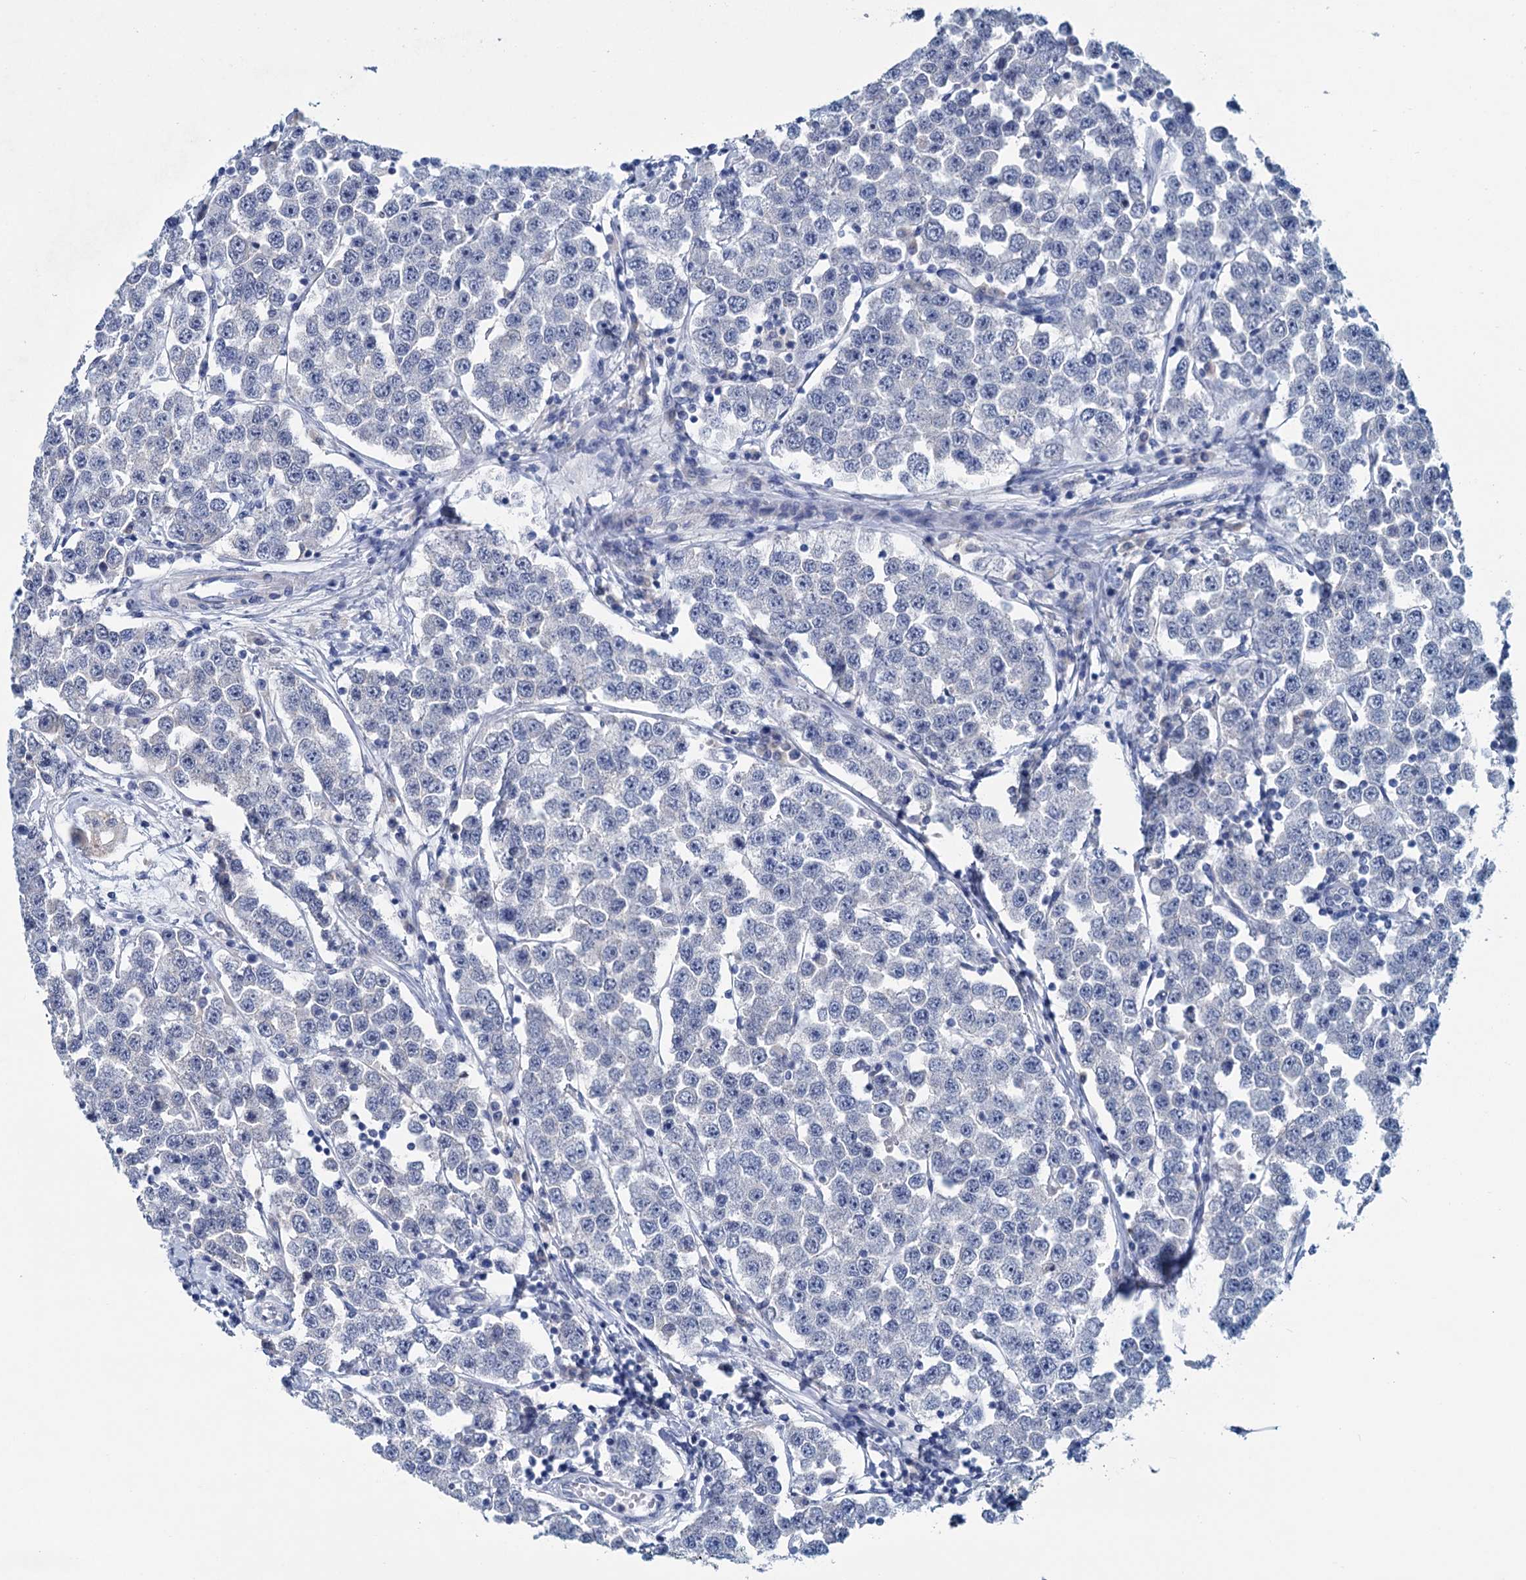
{"staining": {"intensity": "negative", "quantity": "none", "location": "none"}, "tissue": "testis cancer", "cell_type": "Tumor cells", "image_type": "cancer", "snomed": [{"axis": "morphology", "description": "Seminoma, NOS"}, {"axis": "topography", "description": "Testis"}], "caption": "Histopathology image shows no significant protein positivity in tumor cells of testis cancer. (DAB IHC visualized using brightfield microscopy, high magnification).", "gene": "MYOZ3", "patient": {"sex": "male", "age": 28}}